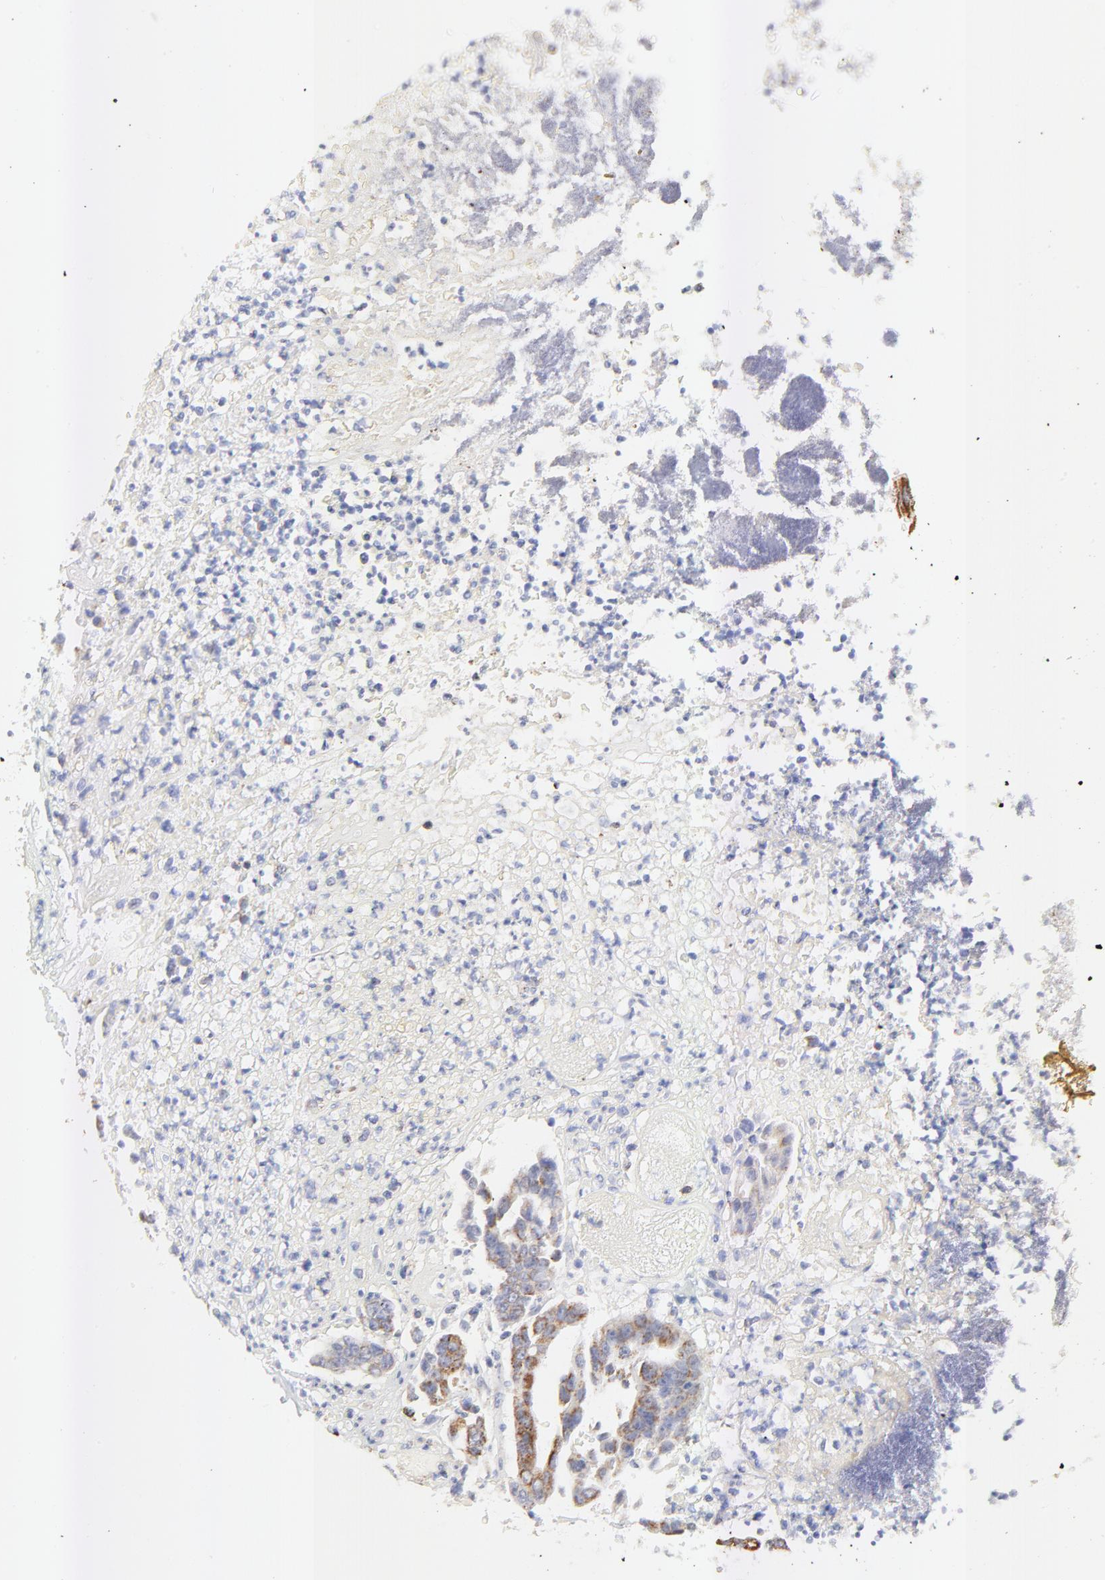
{"staining": {"intensity": "strong", "quantity": ">75%", "location": "cytoplasmic/membranous"}, "tissue": "colorectal cancer", "cell_type": "Tumor cells", "image_type": "cancer", "snomed": [{"axis": "morphology", "description": "Adenocarcinoma, NOS"}, {"axis": "topography", "description": "Colon"}], "caption": "Protein staining of colorectal cancer tissue displays strong cytoplasmic/membranous expression in approximately >75% of tumor cells.", "gene": "COX4I1", "patient": {"sex": "female", "age": 70}}